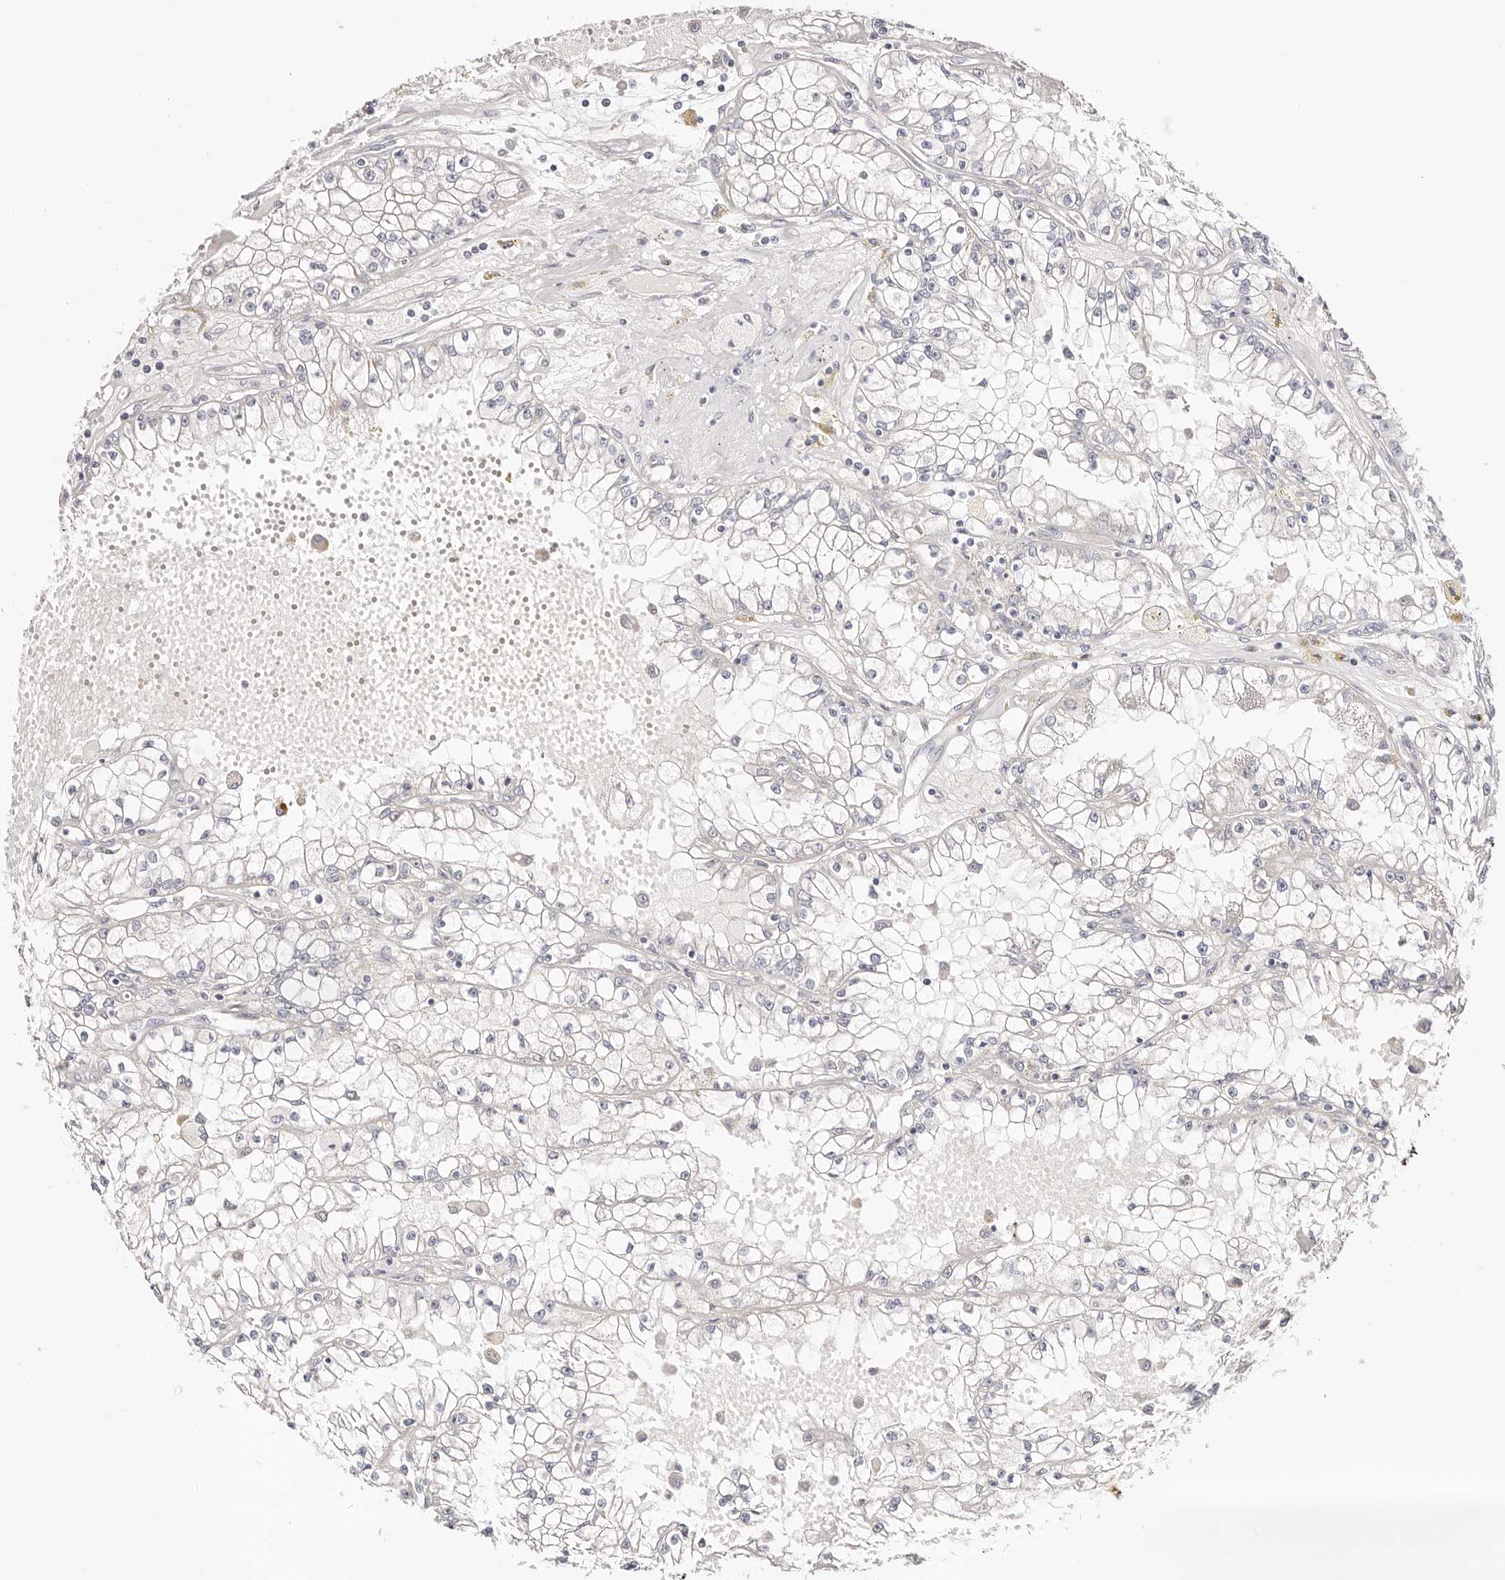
{"staining": {"intensity": "negative", "quantity": "none", "location": "none"}, "tissue": "renal cancer", "cell_type": "Tumor cells", "image_type": "cancer", "snomed": [{"axis": "morphology", "description": "Adenocarcinoma, NOS"}, {"axis": "topography", "description": "Kidney"}], "caption": "High power microscopy image of an immunohistochemistry (IHC) image of renal cancer, revealing no significant expression in tumor cells.", "gene": "GNA13", "patient": {"sex": "male", "age": 56}}